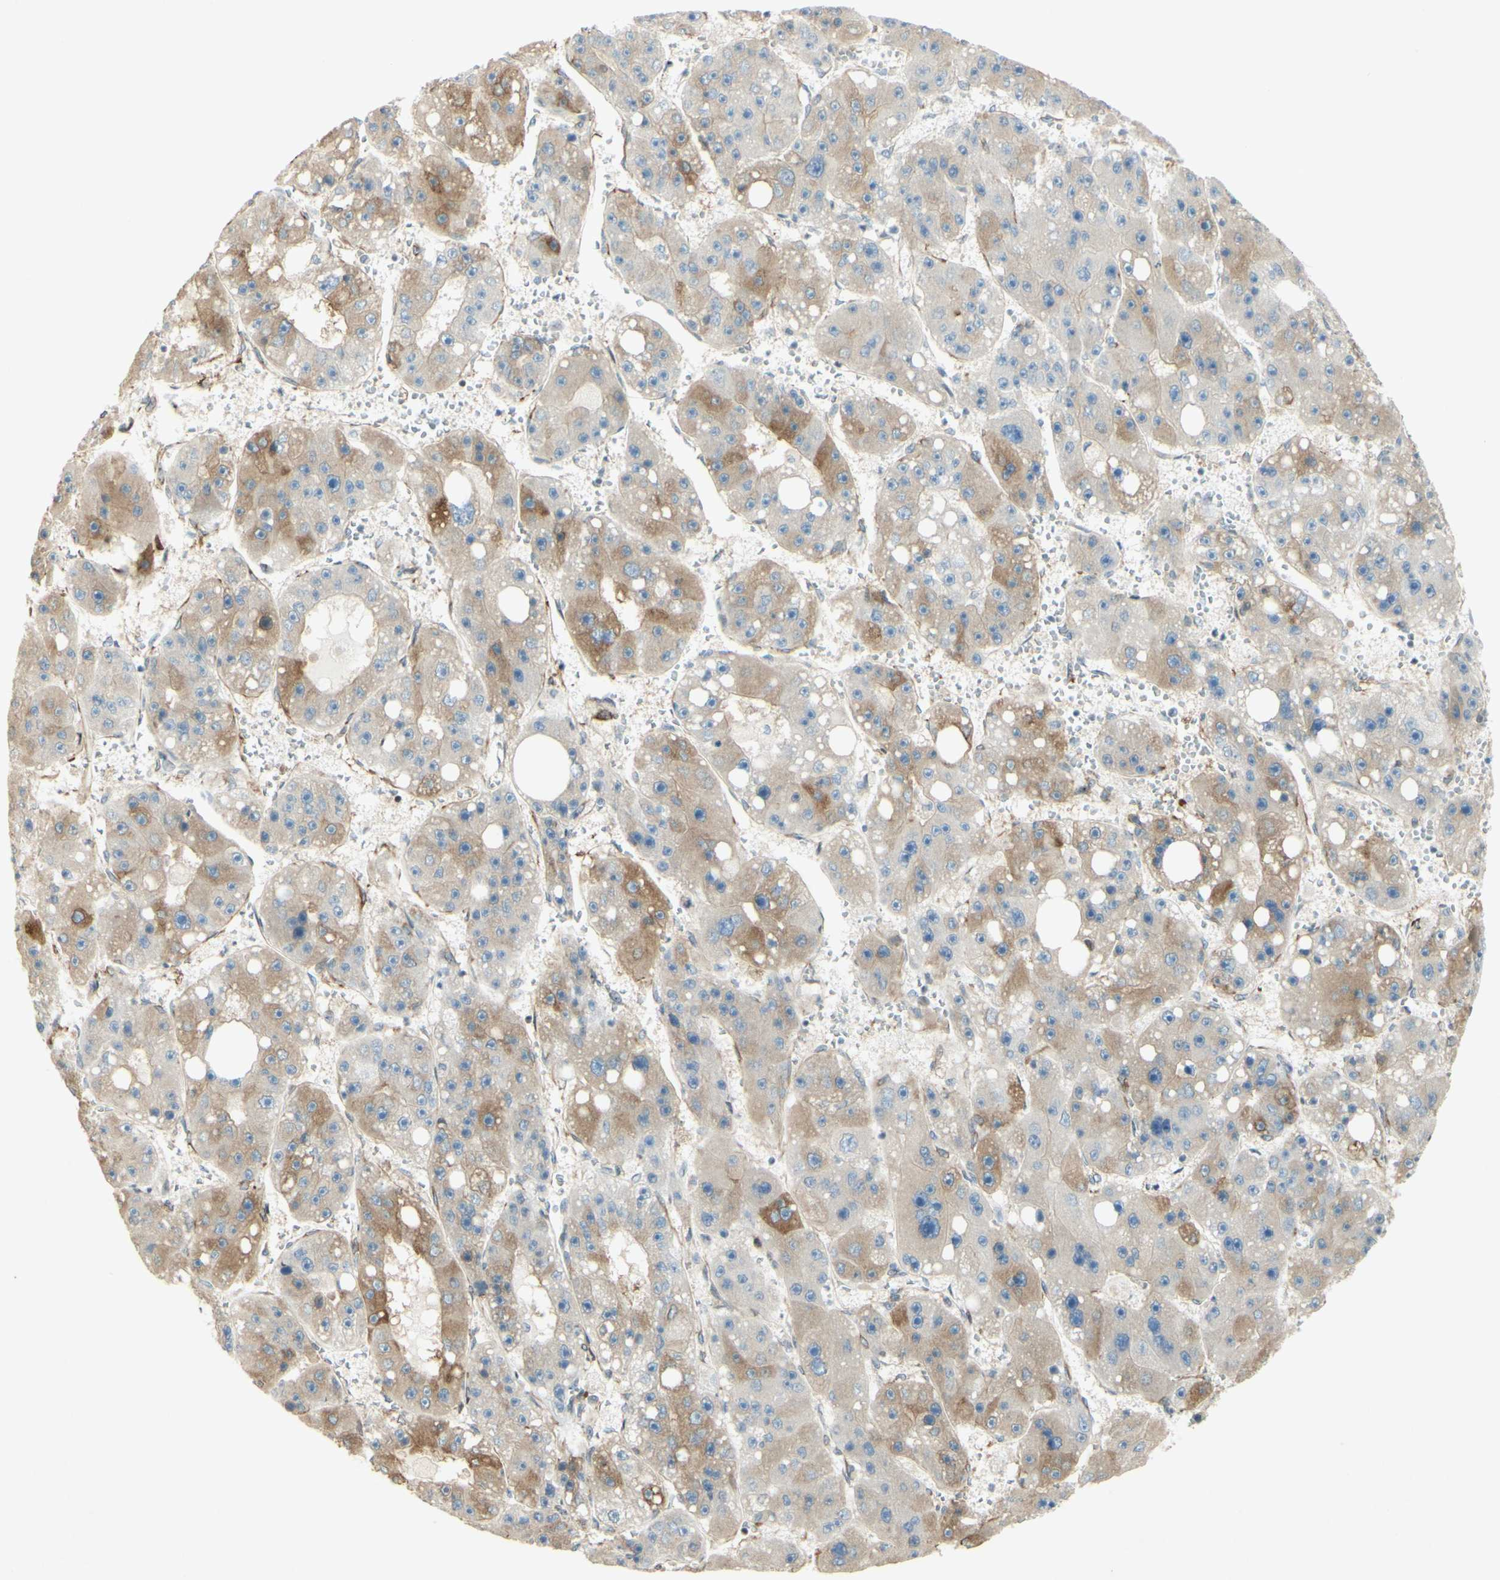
{"staining": {"intensity": "moderate", "quantity": "<25%", "location": "cytoplasmic/membranous"}, "tissue": "liver cancer", "cell_type": "Tumor cells", "image_type": "cancer", "snomed": [{"axis": "morphology", "description": "Carcinoma, Hepatocellular, NOS"}, {"axis": "topography", "description": "Liver"}], "caption": "About <25% of tumor cells in human liver cancer (hepatocellular carcinoma) demonstrate moderate cytoplasmic/membranous protein positivity as visualized by brown immunohistochemical staining.", "gene": "MAP1B", "patient": {"sex": "female", "age": 61}}